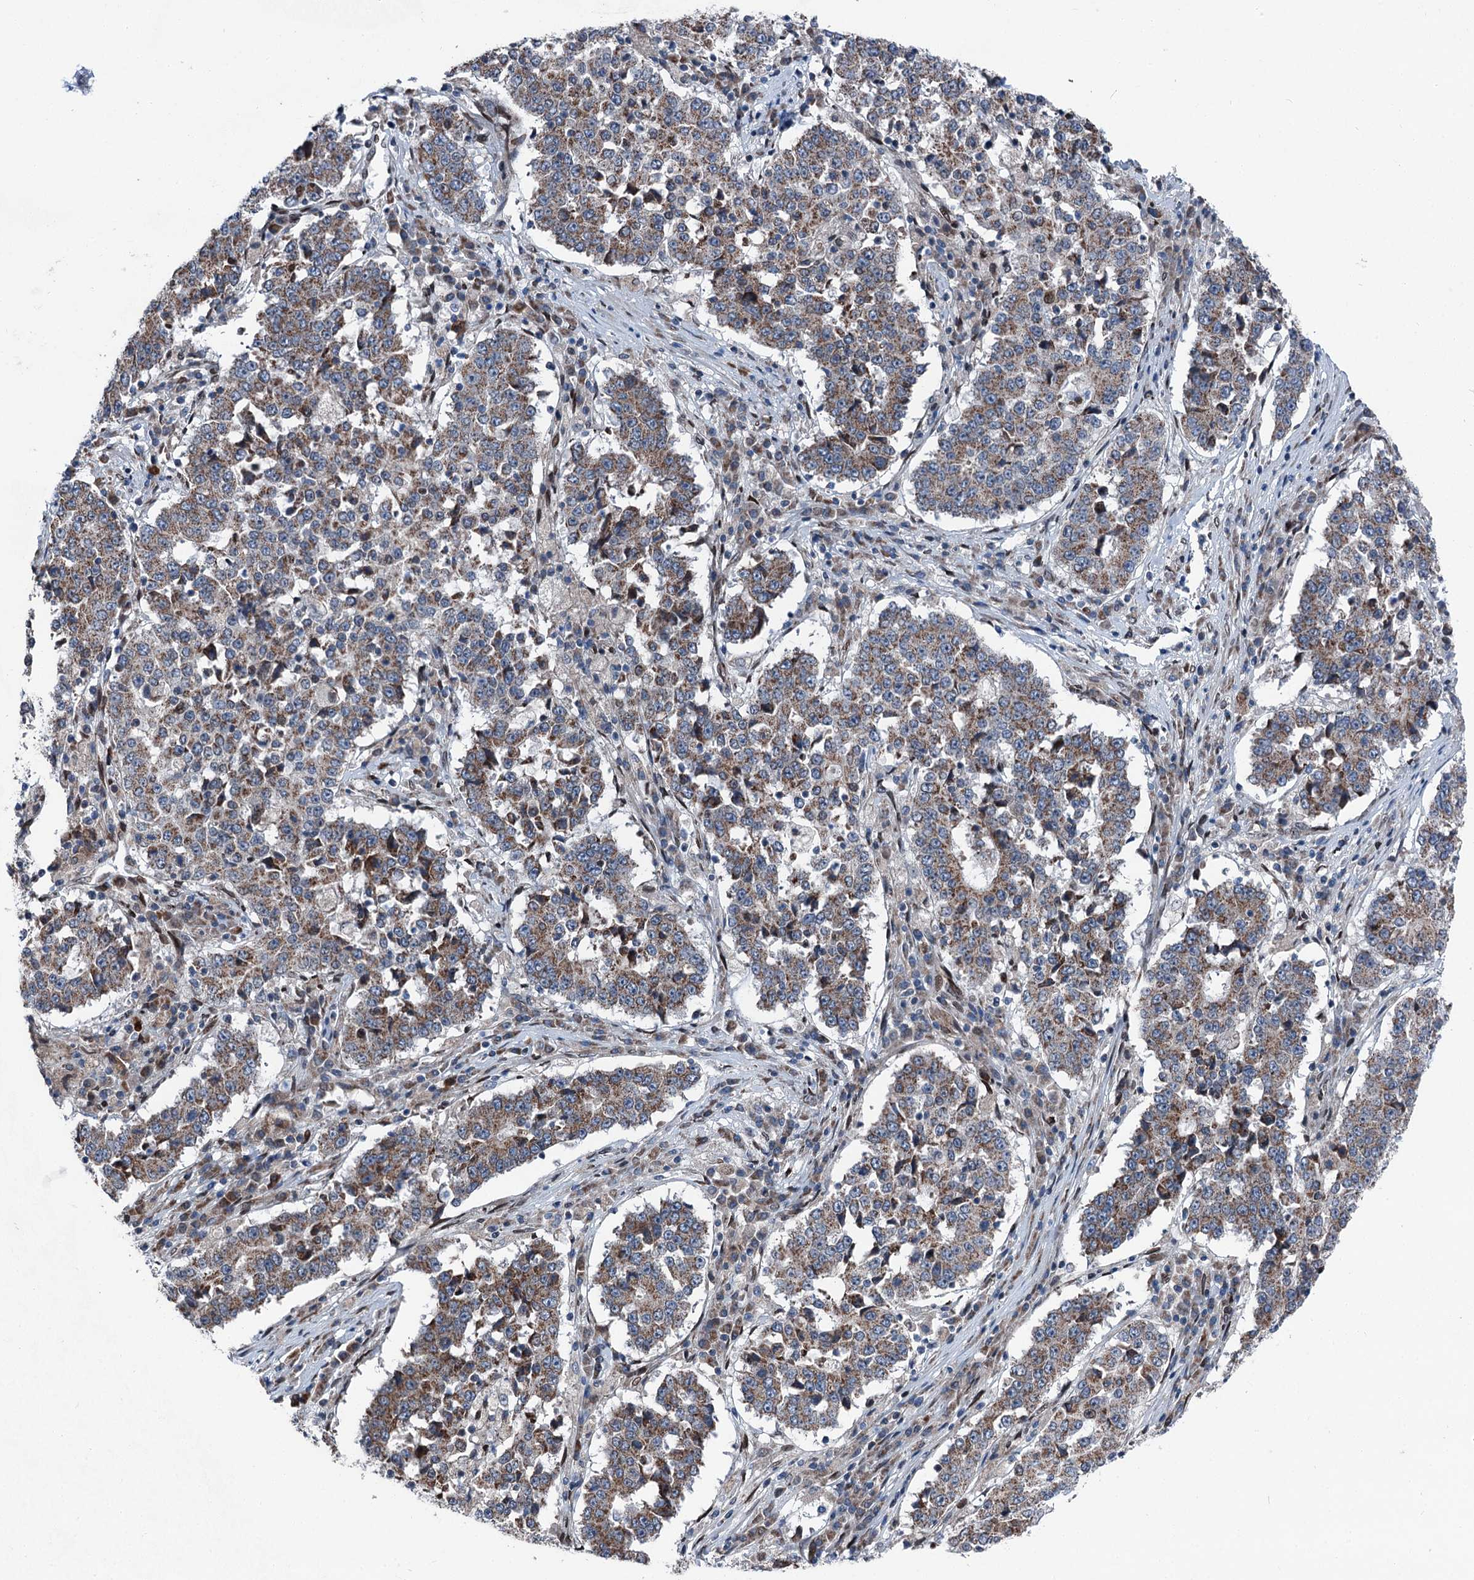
{"staining": {"intensity": "moderate", "quantity": ">75%", "location": "cytoplasmic/membranous"}, "tissue": "stomach cancer", "cell_type": "Tumor cells", "image_type": "cancer", "snomed": [{"axis": "morphology", "description": "Adenocarcinoma, NOS"}, {"axis": "topography", "description": "Stomach"}], "caption": "The immunohistochemical stain highlights moderate cytoplasmic/membranous expression in tumor cells of stomach cancer (adenocarcinoma) tissue. (brown staining indicates protein expression, while blue staining denotes nuclei).", "gene": "MRPL14", "patient": {"sex": "male", "age": 59}}